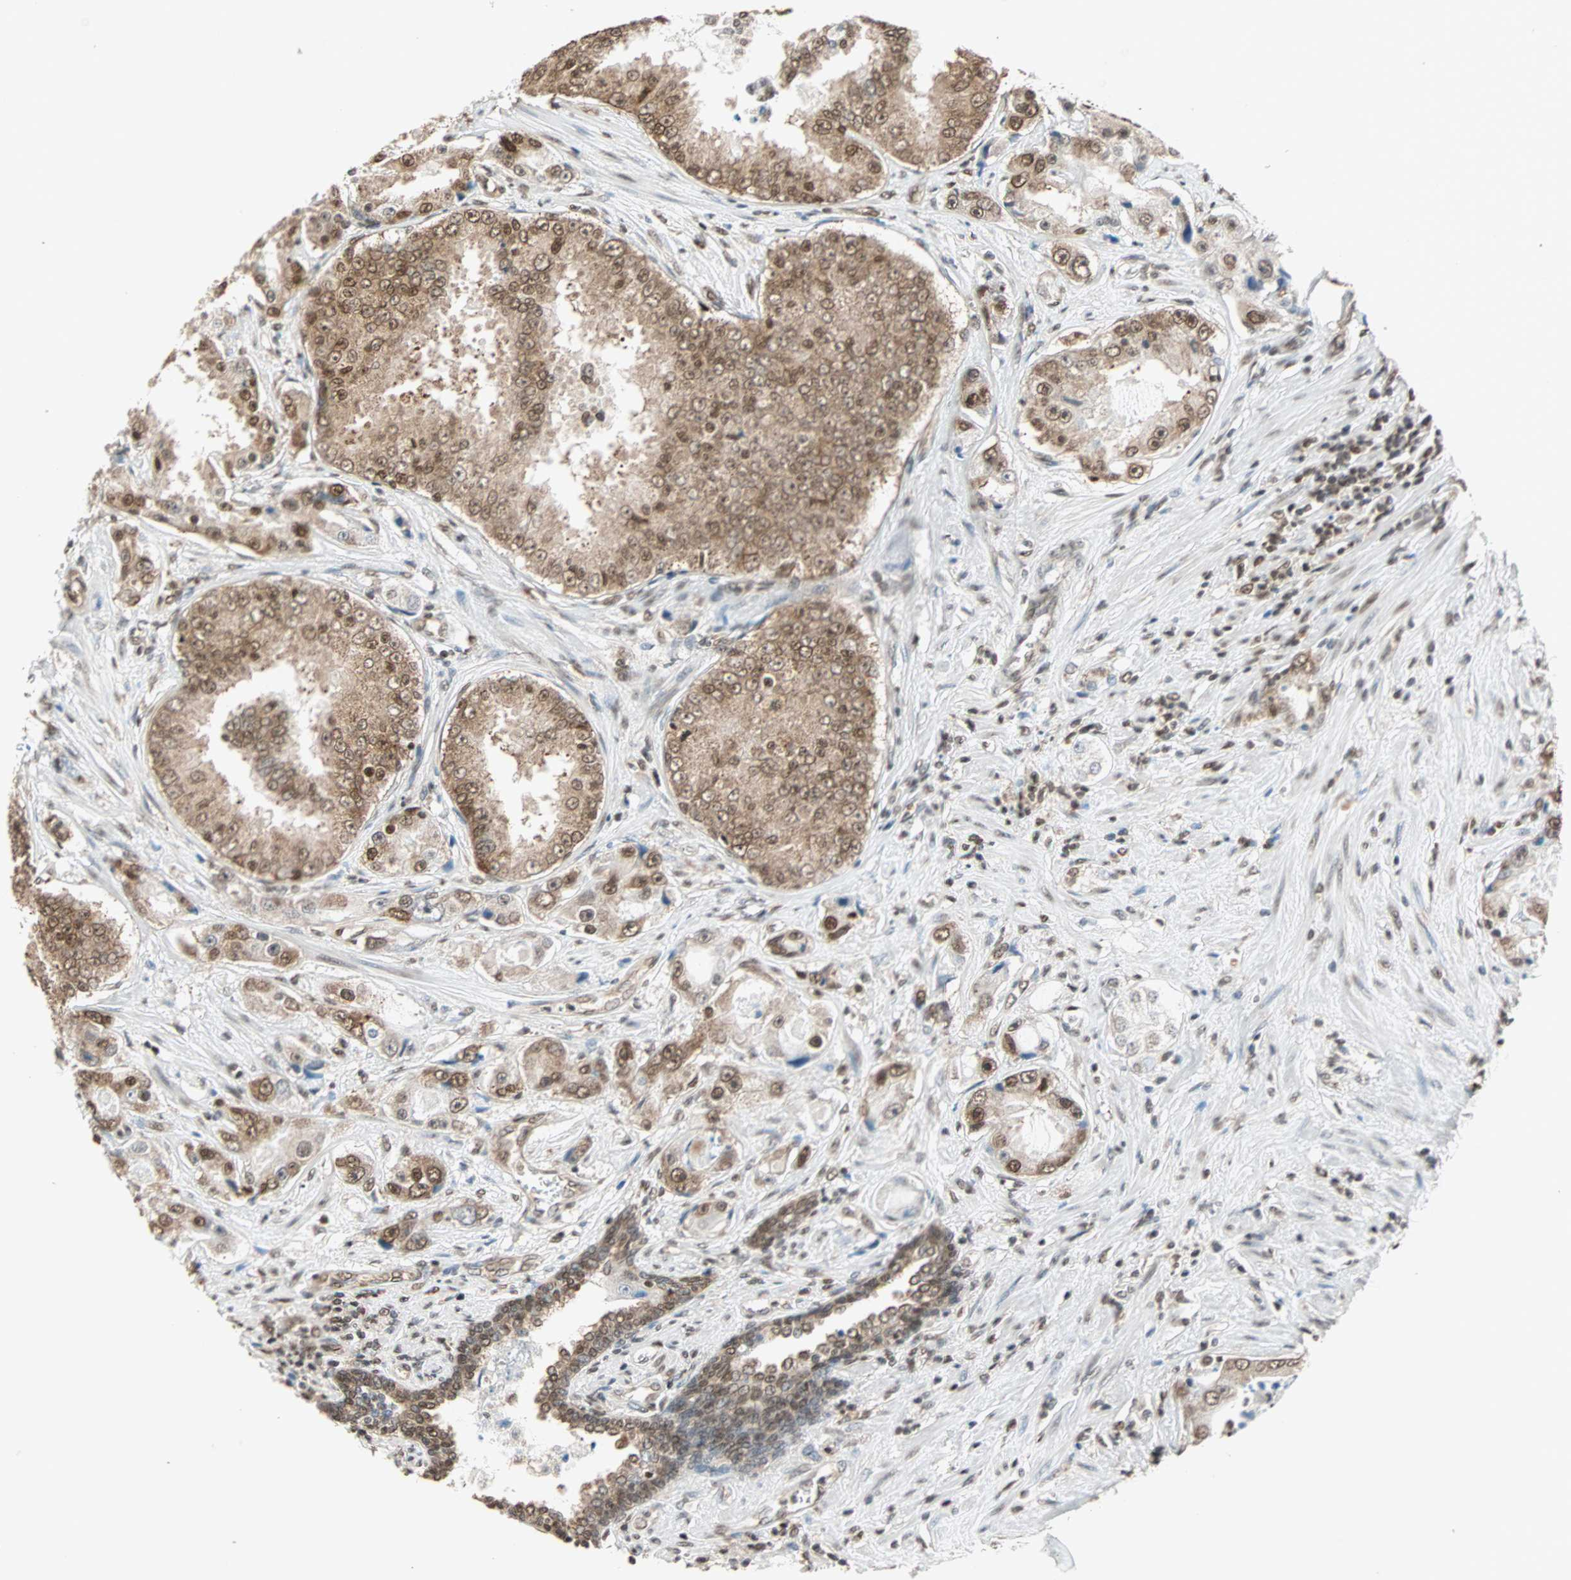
{"staining": {"intensity": "moderate", "quantity": ">75%", "location": "nuclear"}, "tissue": "prostate cancer", "cell_type": "Tumor cells", "image_type": "cancer", "snomed": [{"axis": "morphology", "description": "Adenocarcinoma, High grade"}, {"axis": "topography", "description": "Prostate"}], "caption": "This image exhibits prostate cancer (high-grade adenocarcinoma) stained with IHC to label a protein in brown. The nuclear of tumor cells show moderate positivity for the protein. Nuclei are counter-stained blue.", "gene": "DAZAP1", "patient": {"sex": "male", "age": 73}}